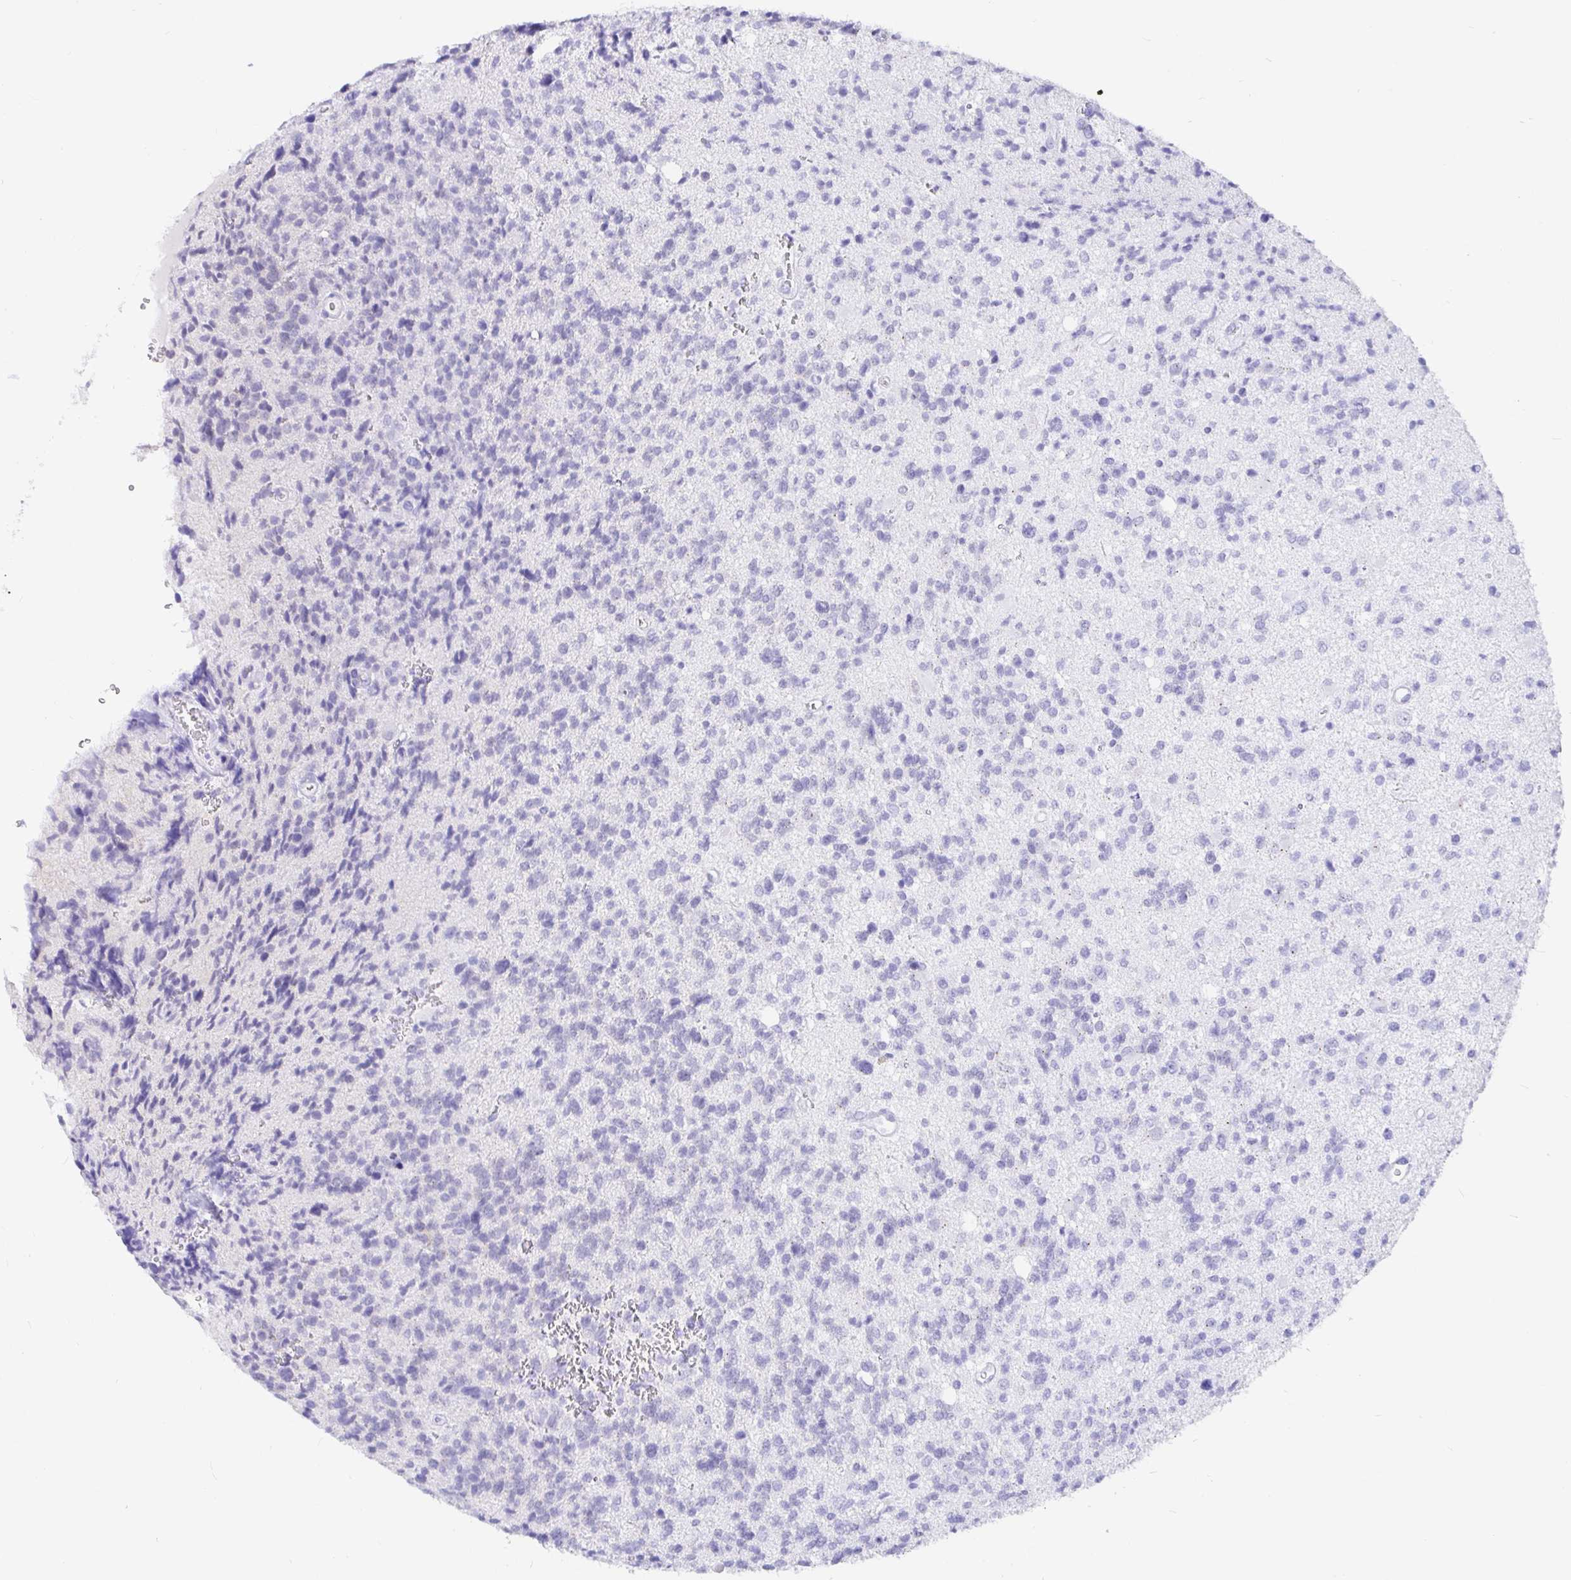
{"staining": {"intensity": "negative", "quantity": "none", "location": "none"}, "tissue": "glioma", "cell_type": "Tumor cells", "image_type": "cancer", "snomed": [{"axis": "morphology", "description": "Glioma, malignant, High grade"}, {"axis": "topography", "description": "Brain"}], "caption": "This is an IHC histopathology image of human malignant glioma (high-grade). There is no staining in tumor cells.", "gene": "EZHIP", "patient": {"sex": "male", "age": 29}}